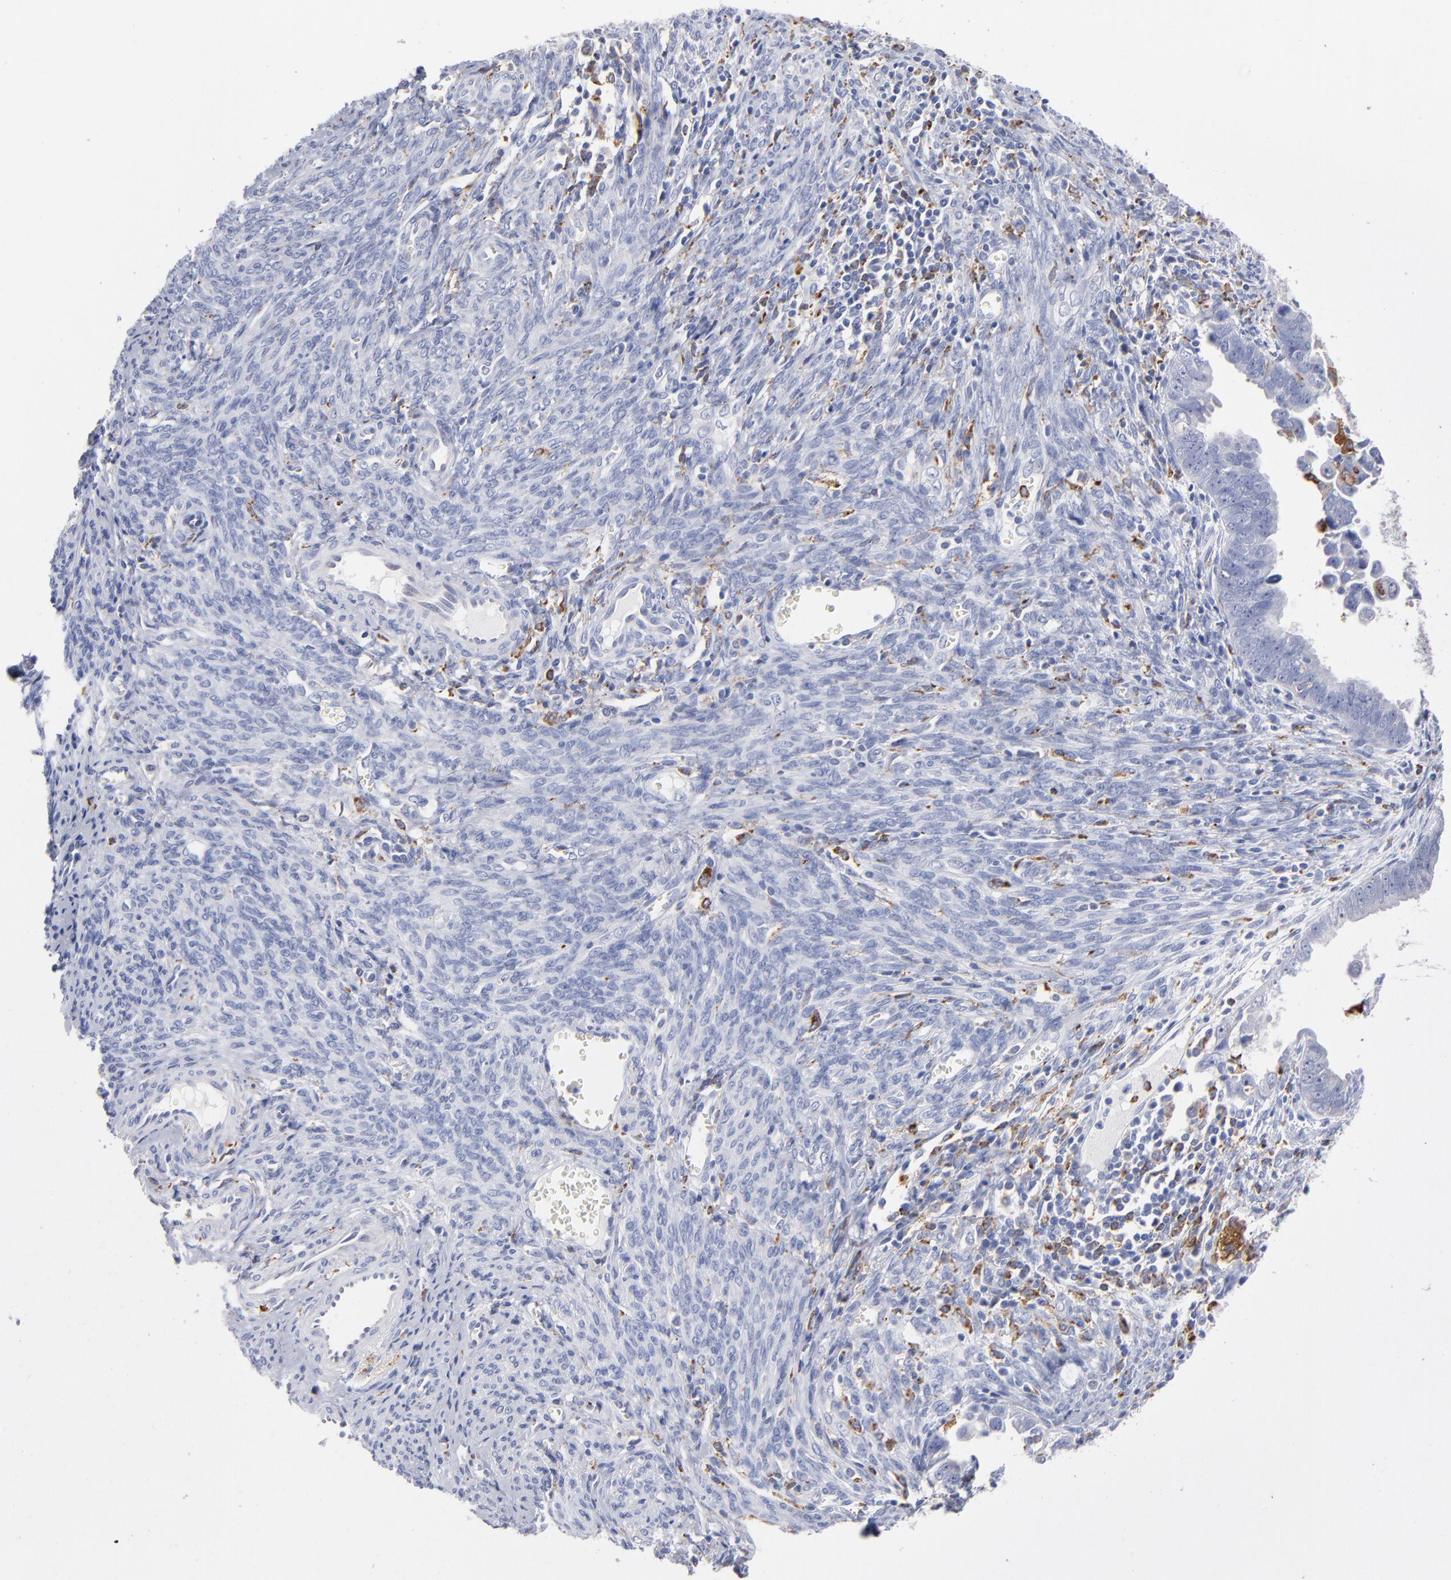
{"staining": {"intensity": "negative", "quantity": "none", "location": "none"}, "tissue": "endometrial cancer", "cell_type": "Tumor cells", "image_type": "cancer", "snomed": [{"axis": "morphology", "description": "Adenocarcinoma, NOS"}, {"axis": "topography", "description": "Endometrium"}], "caption": "DAB immunohistochemical staining of human endometrial adenocarcinoma reveals no significant expression in tumor cells.", "gene": "CD180", "patient": {"sex": "female", "age": 75}}